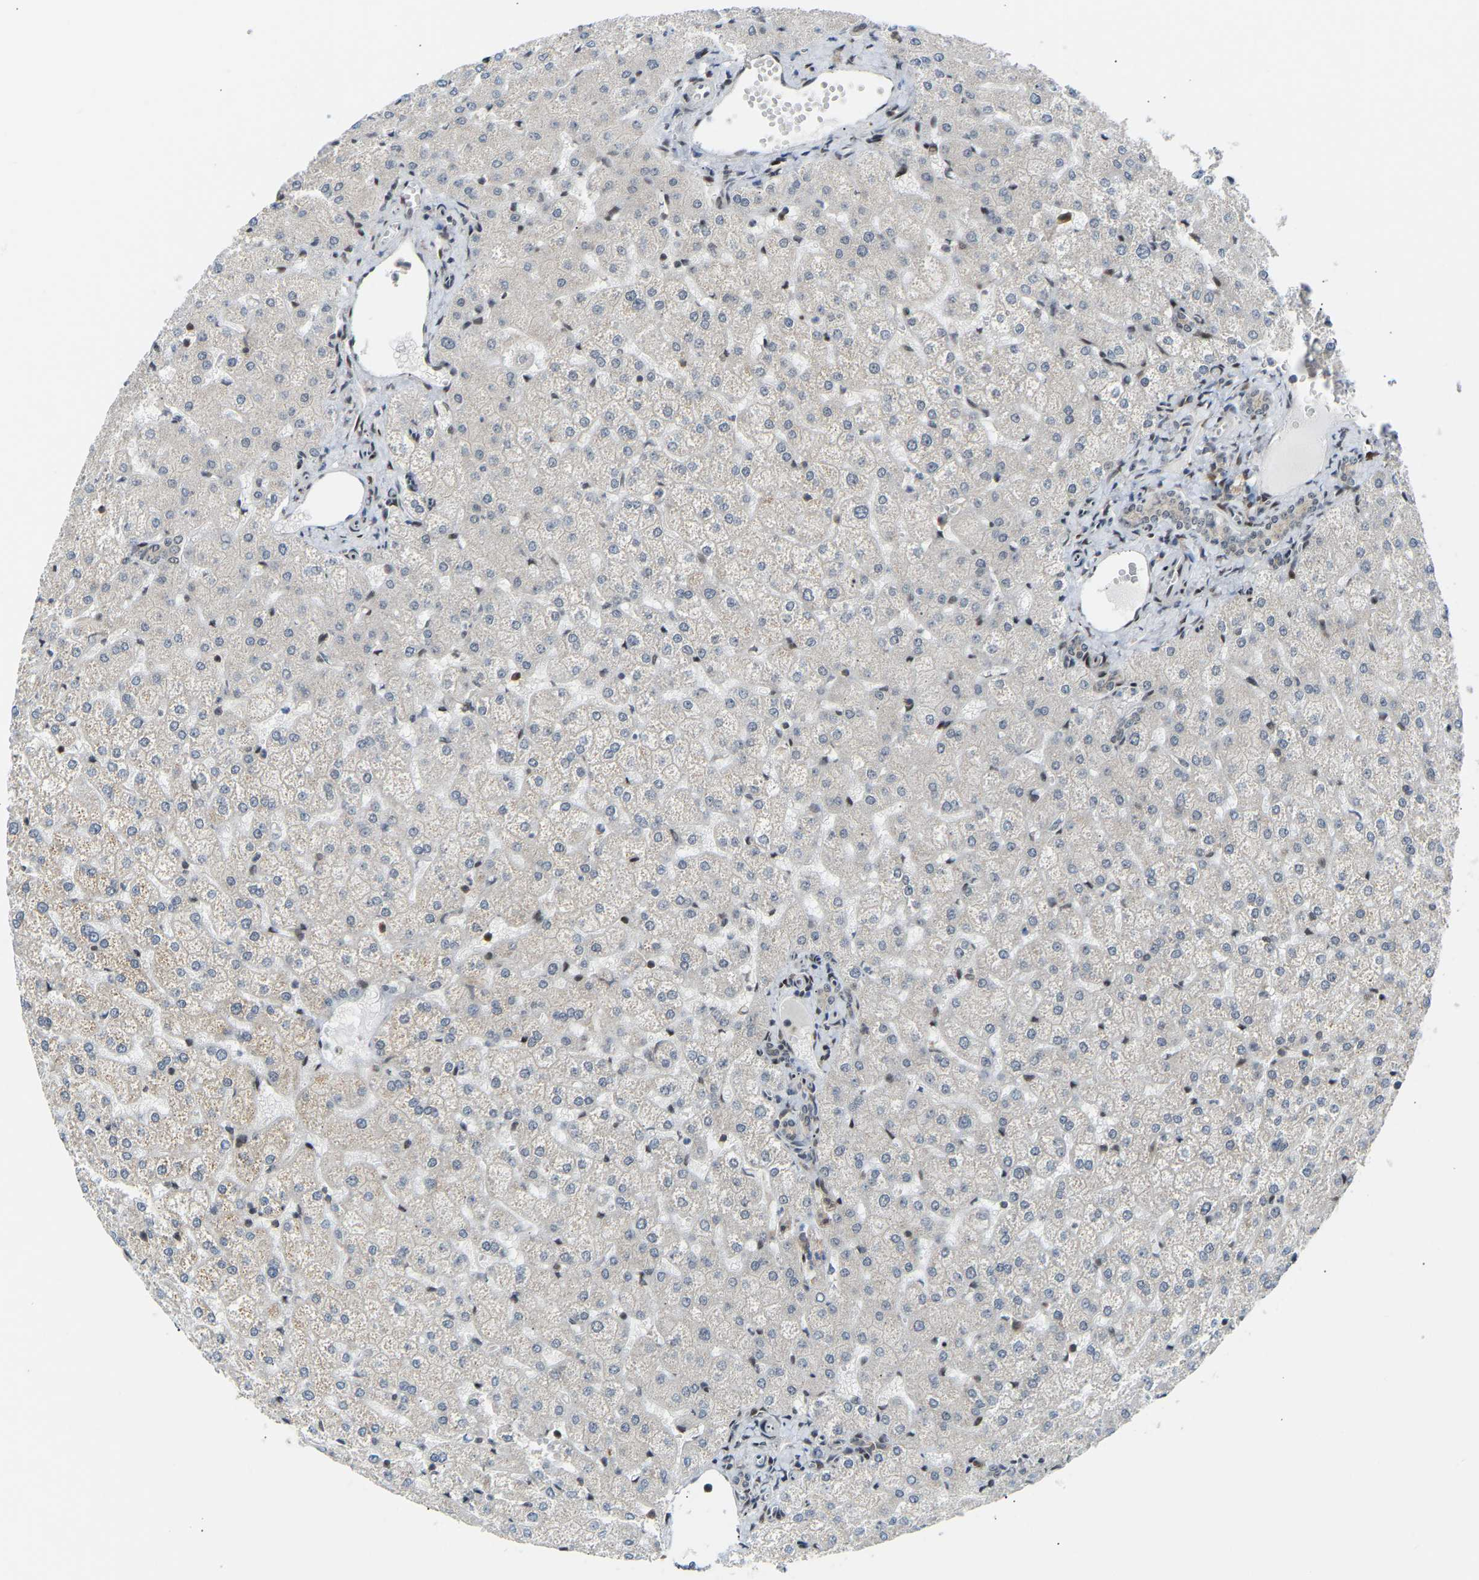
{"staining": {"intensity": "moderate", "quantity": "<25%", "location": "cytoplasmic/membranous"}, "tissue": "liver", "cell_type": "Cholangiocytes", "image_type": "normal", "snomed": [{"axis": "morphology", "description": "Normal tissue, NOS"}, {"axis": "topography", "description": "Liver"}], "caption": "A photomicrograph showing moderate cytoplasmic/membranous expression in about <25% of cholangiocytes in unremarkable liver, as visualized by brown immunohistochemical staining.", "gene": "SSBP2", "patient": {"sex": "female", "age": 32}}